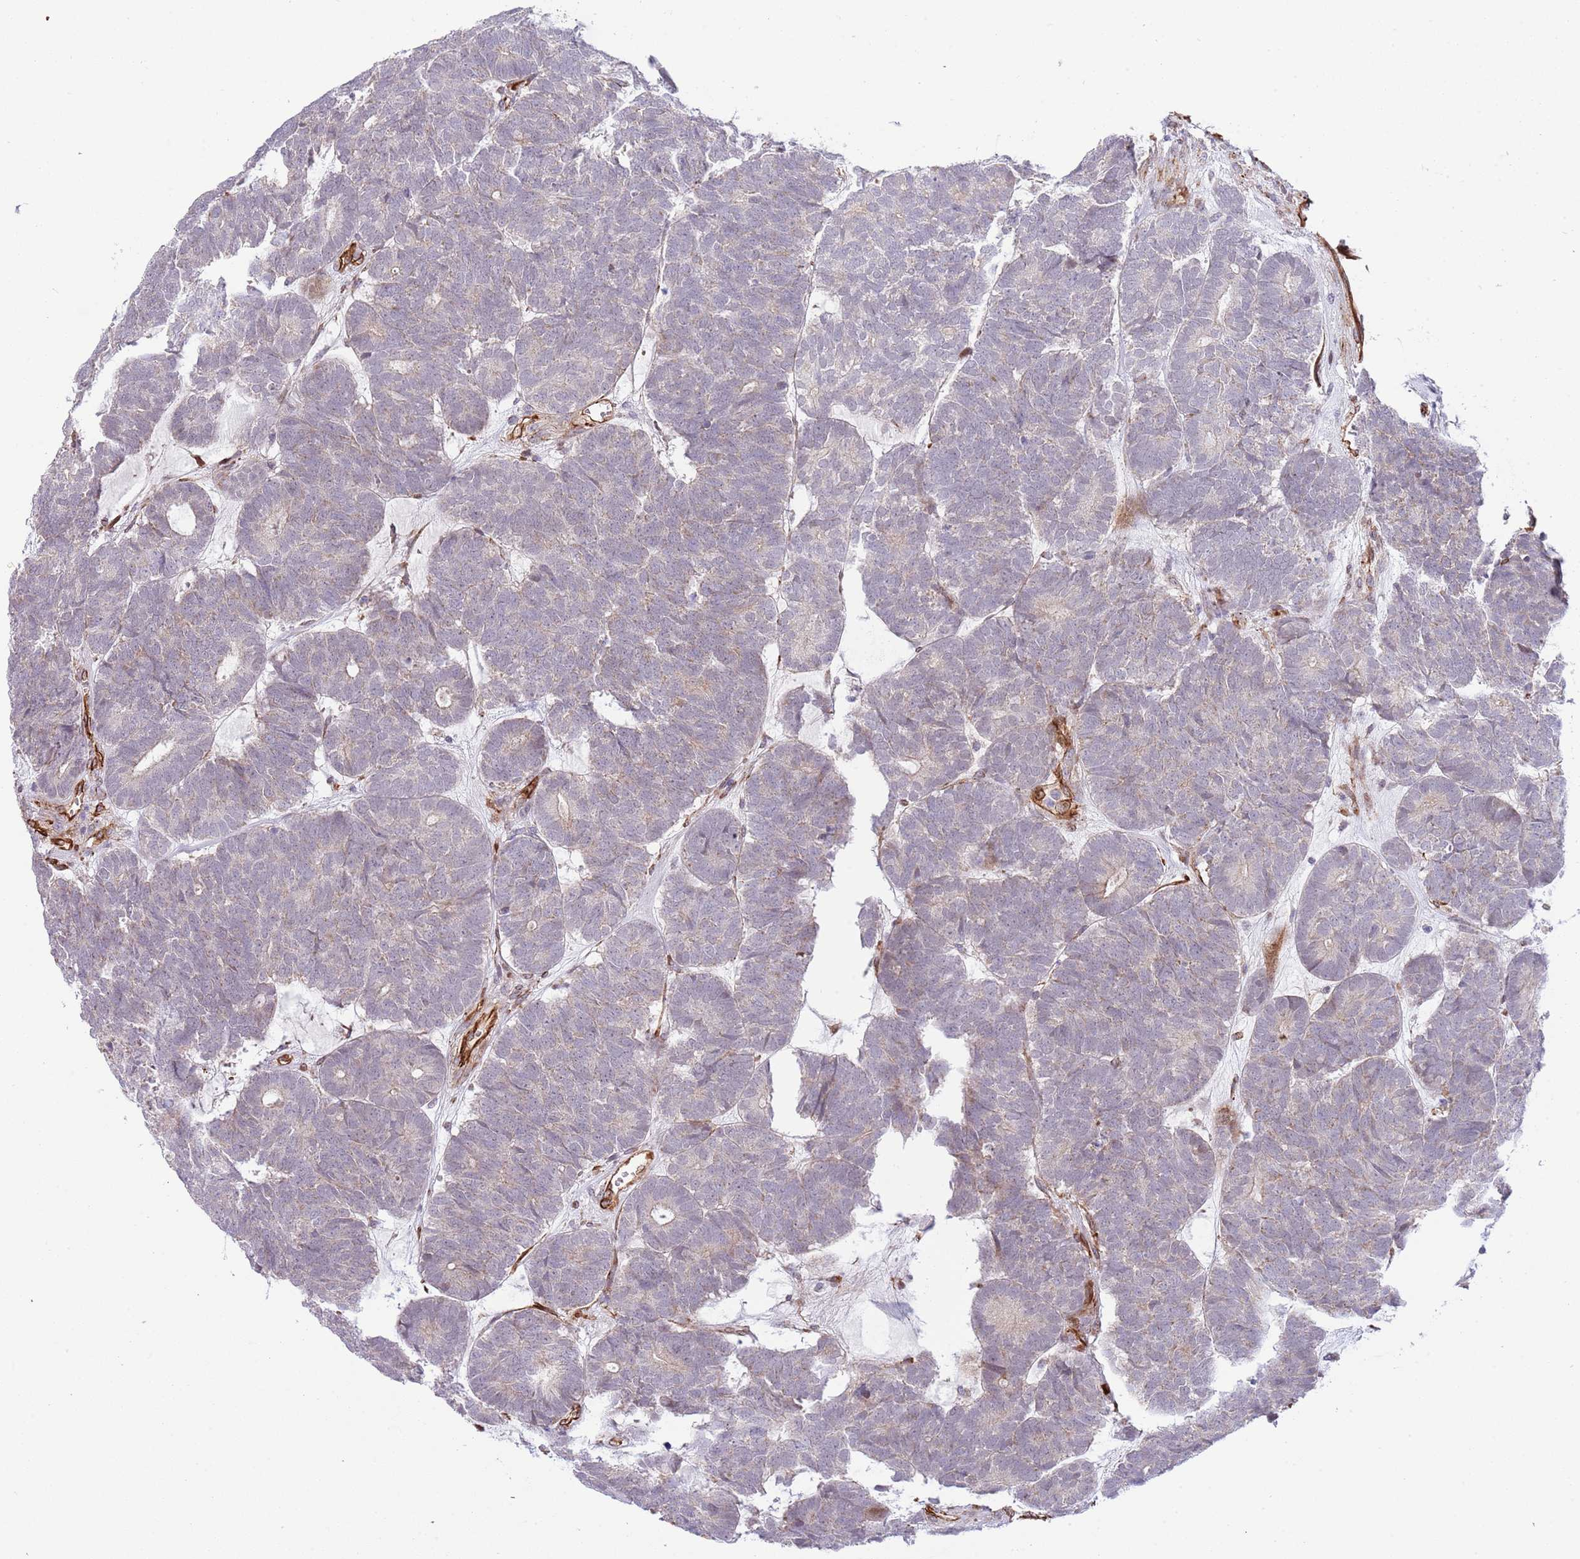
{"staining": {"intensity": "negative", "quantity": "none", "location": "none"}, "tissue": "head and neck cancer", "cell_type": "Tumor cells", "image_type": "cancer", "snomed": [{"axis": "morphology", "description": "Adenocarcinoma, NOS"}, {"axis": "topography", "description": "Head-Neck"}], "caption": "The photomicrograph demonstrates no significant positivity in tumor cells of head and neck cancer.", "gene": "NEK3", "patient": {"sex": "female", "age": 81}}